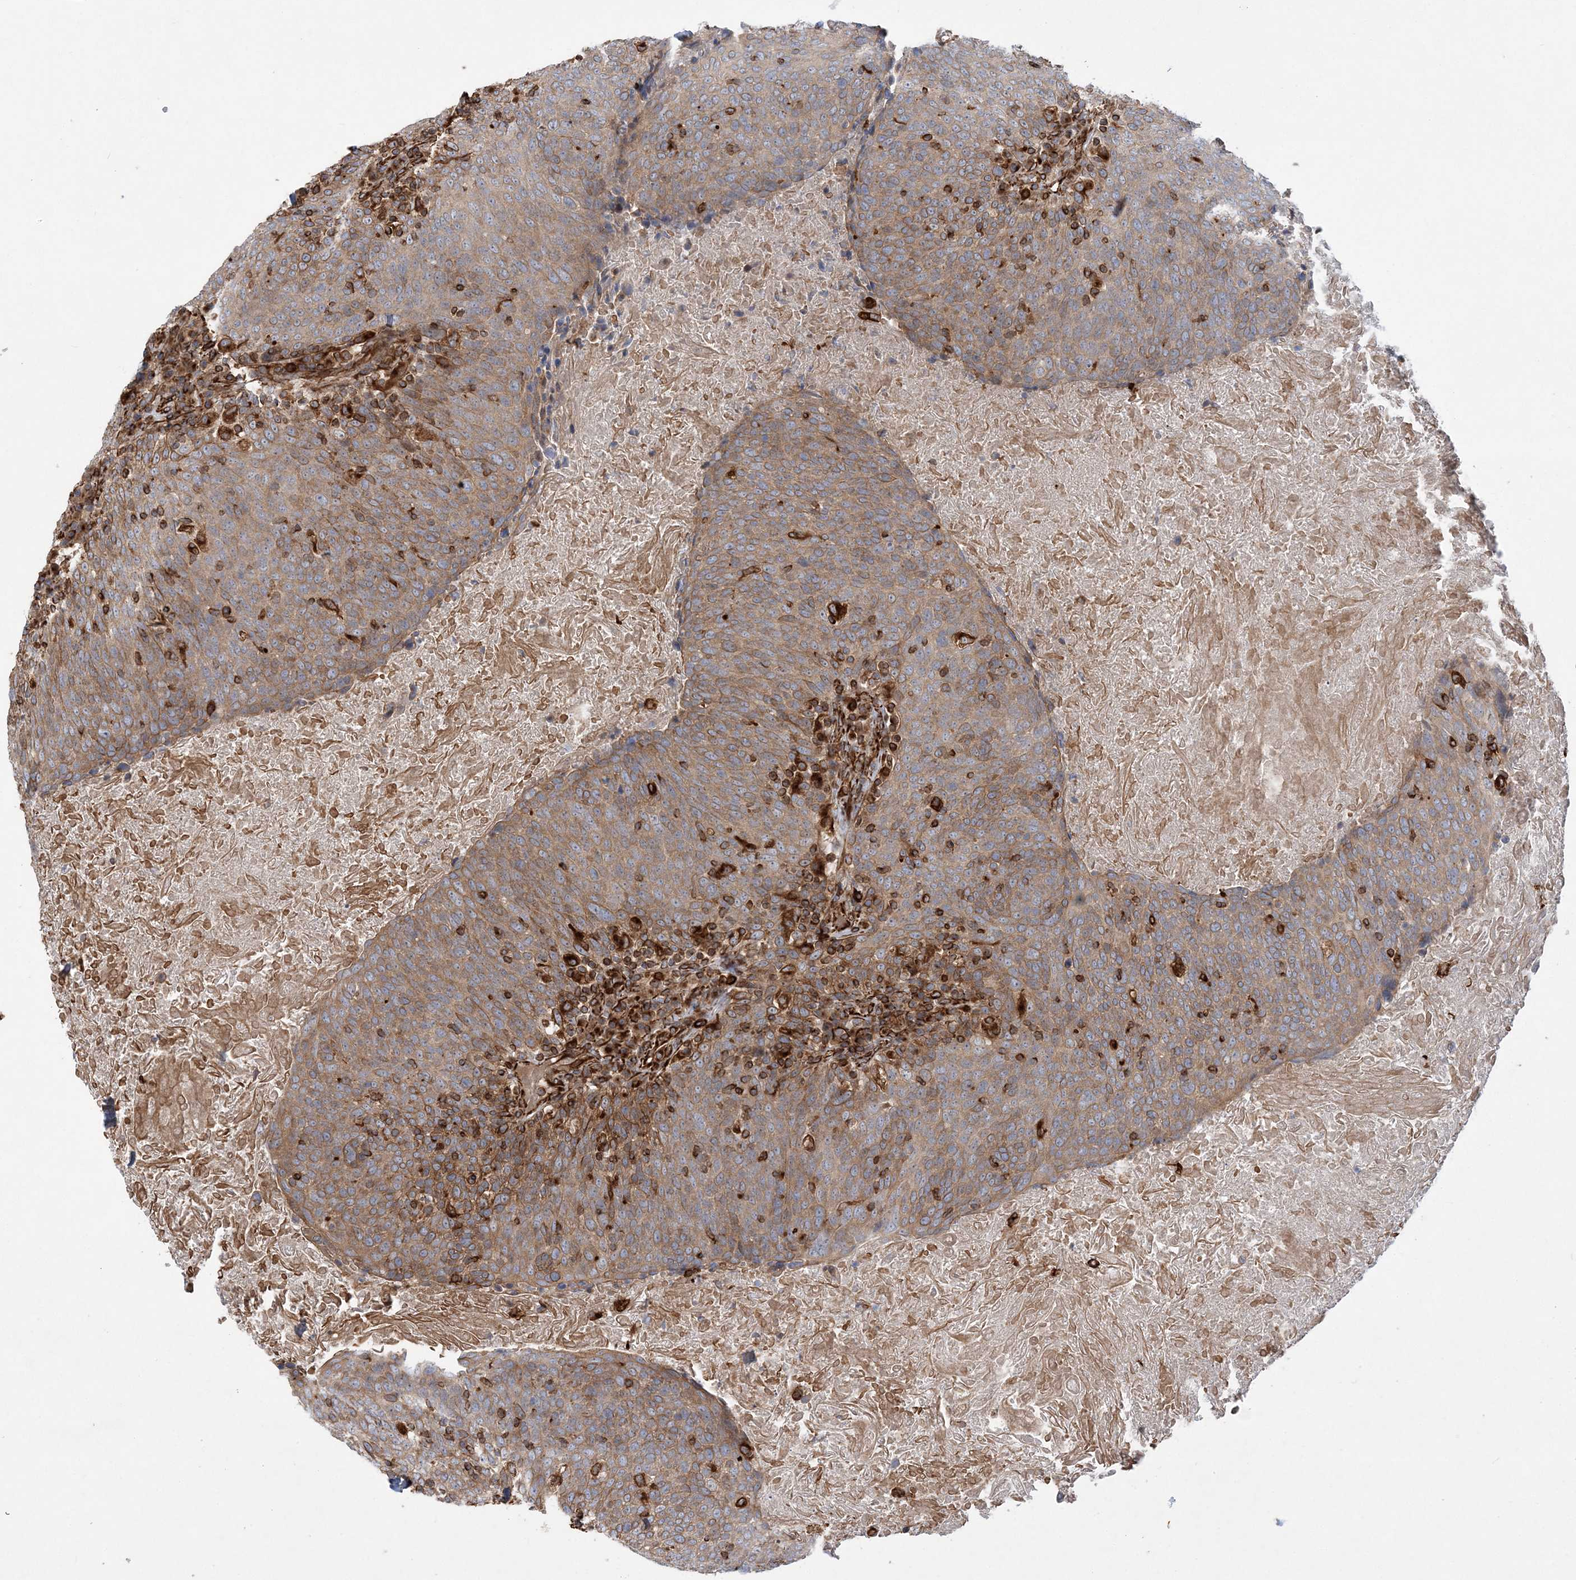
{"staining": {"intensity": "moderate", "quantity": "25%-75%", "location": "cytoplasmic/membranous"}, "tissue": "head and neck cancer", "cell_type": "Tumor cells", "image_type": "cancer", "snomed": [{"axis": "morphology", "description": "Squamous cell carcinoma, NOS"}, {"axis": "morphology", "description": "Squamous cell carcinoma, metastatic, NOS"}, {"axis": "topography", "description": "Lymph node"}, {"axis": "topography", "description": "Head-Neck"}], "caption": "High-magnification brightfield microscopy of head and neck cancer (metastatic squamous cell carcinoma) stained with DAB (brown) and counterstained with hematoxylin (blue). tumor cells exhibit moderate cytoplasmic/membranous expression is identified in approximately25%-75% of cells.", "gene": "FAM114A2", "patient": {"sex": "male", "age": 62}}